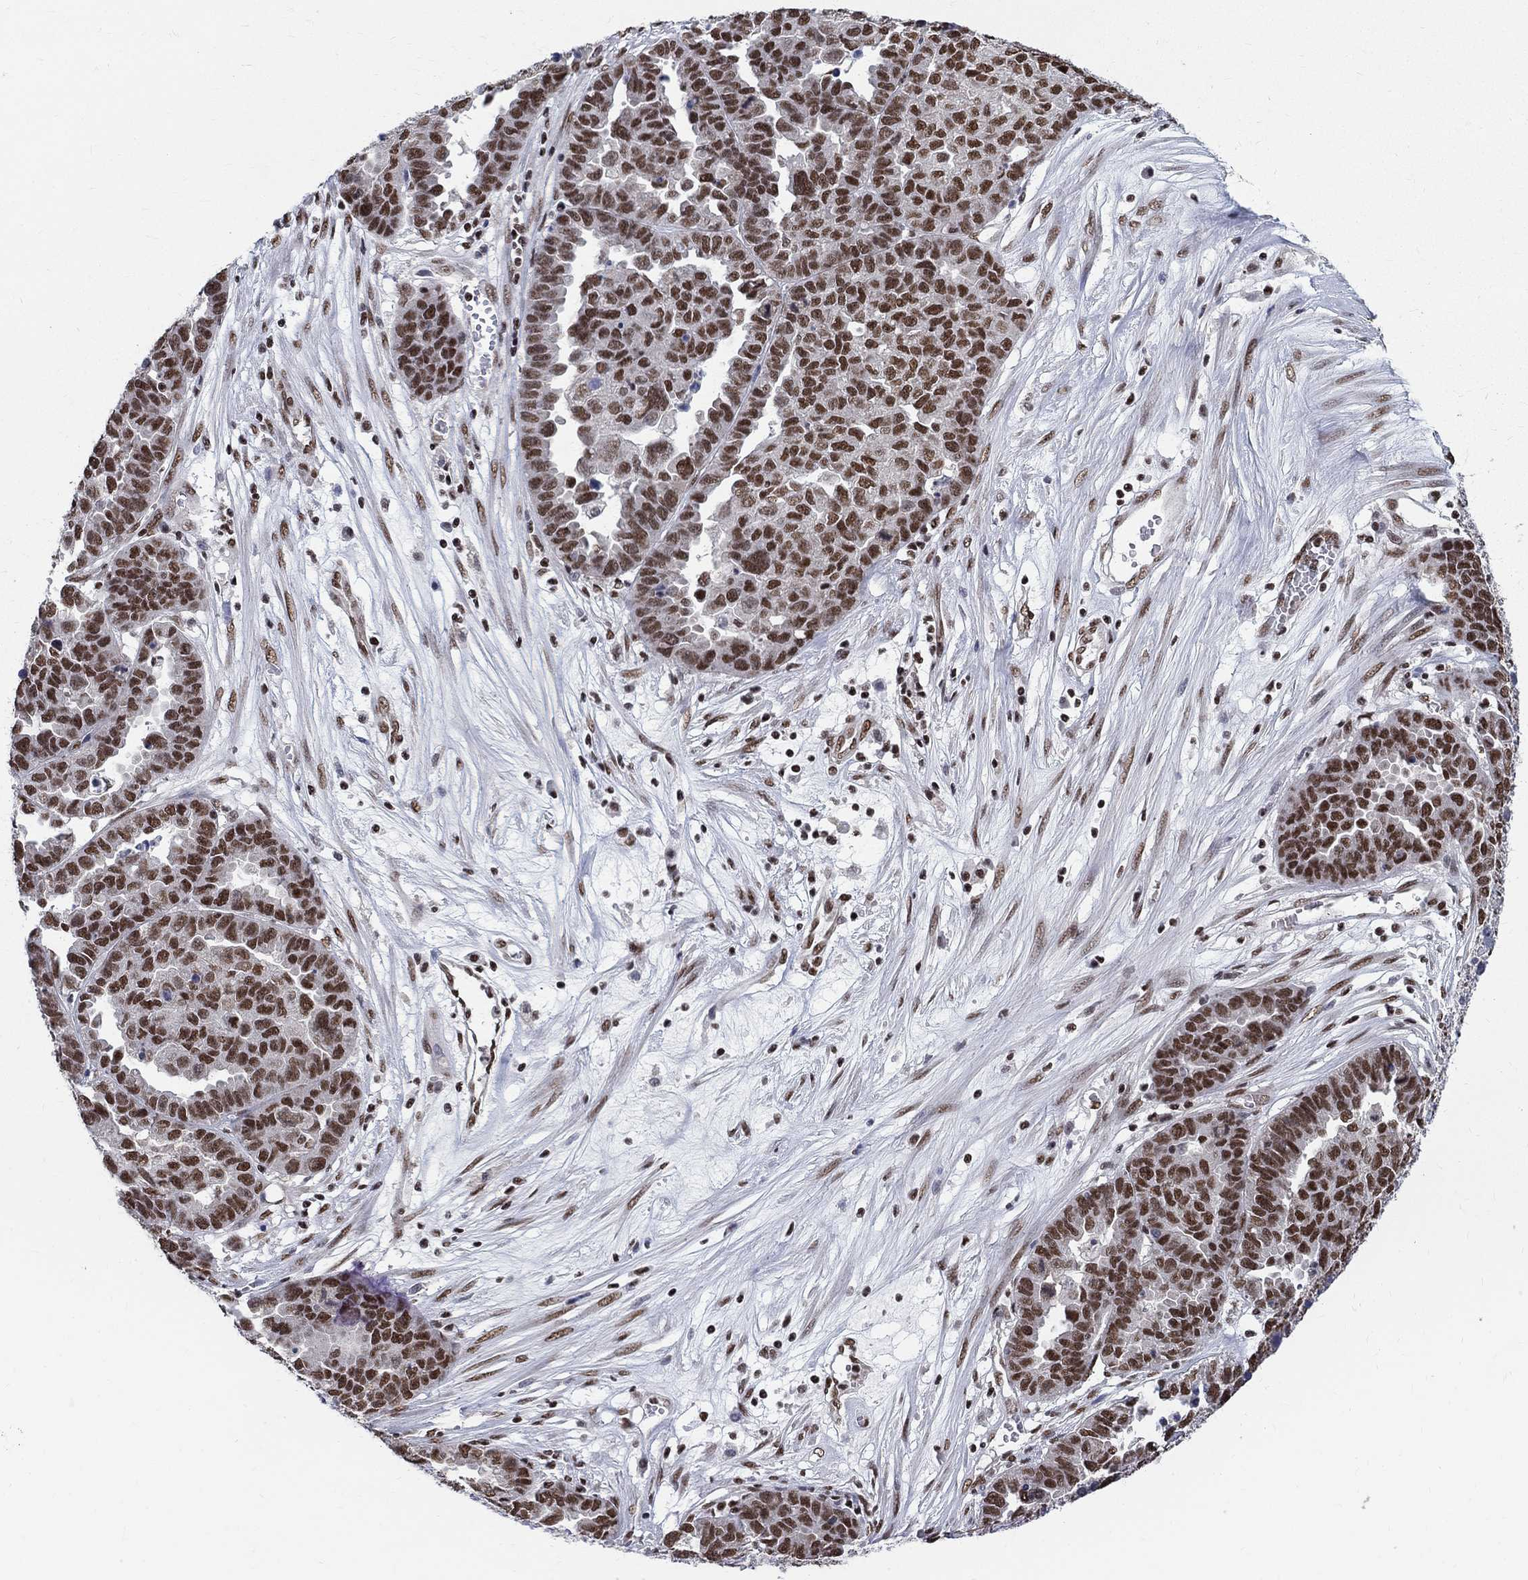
{"staining": {"intensity": "strong", "quantity": "25%-75%", "location": "nuclear"}, "tissue": "ovarian cancer", "cell_type": "Tumor cells", "image_type": "cancer", "snomed": [{"axis": "morphology", "description": "Cystadenocarcinoma, serous, NOS"}, {"axis": "topography", "description": "Ovary"}], "caption": "Serous cystadenocarcinoma (ovarian) tissue reveals strong nuclear staining in about 25%-75% of tumor cells, visualized by immunohistochemistry.", "gene": "FBXO16", "patient": {"sex": "female", "age": 87}}